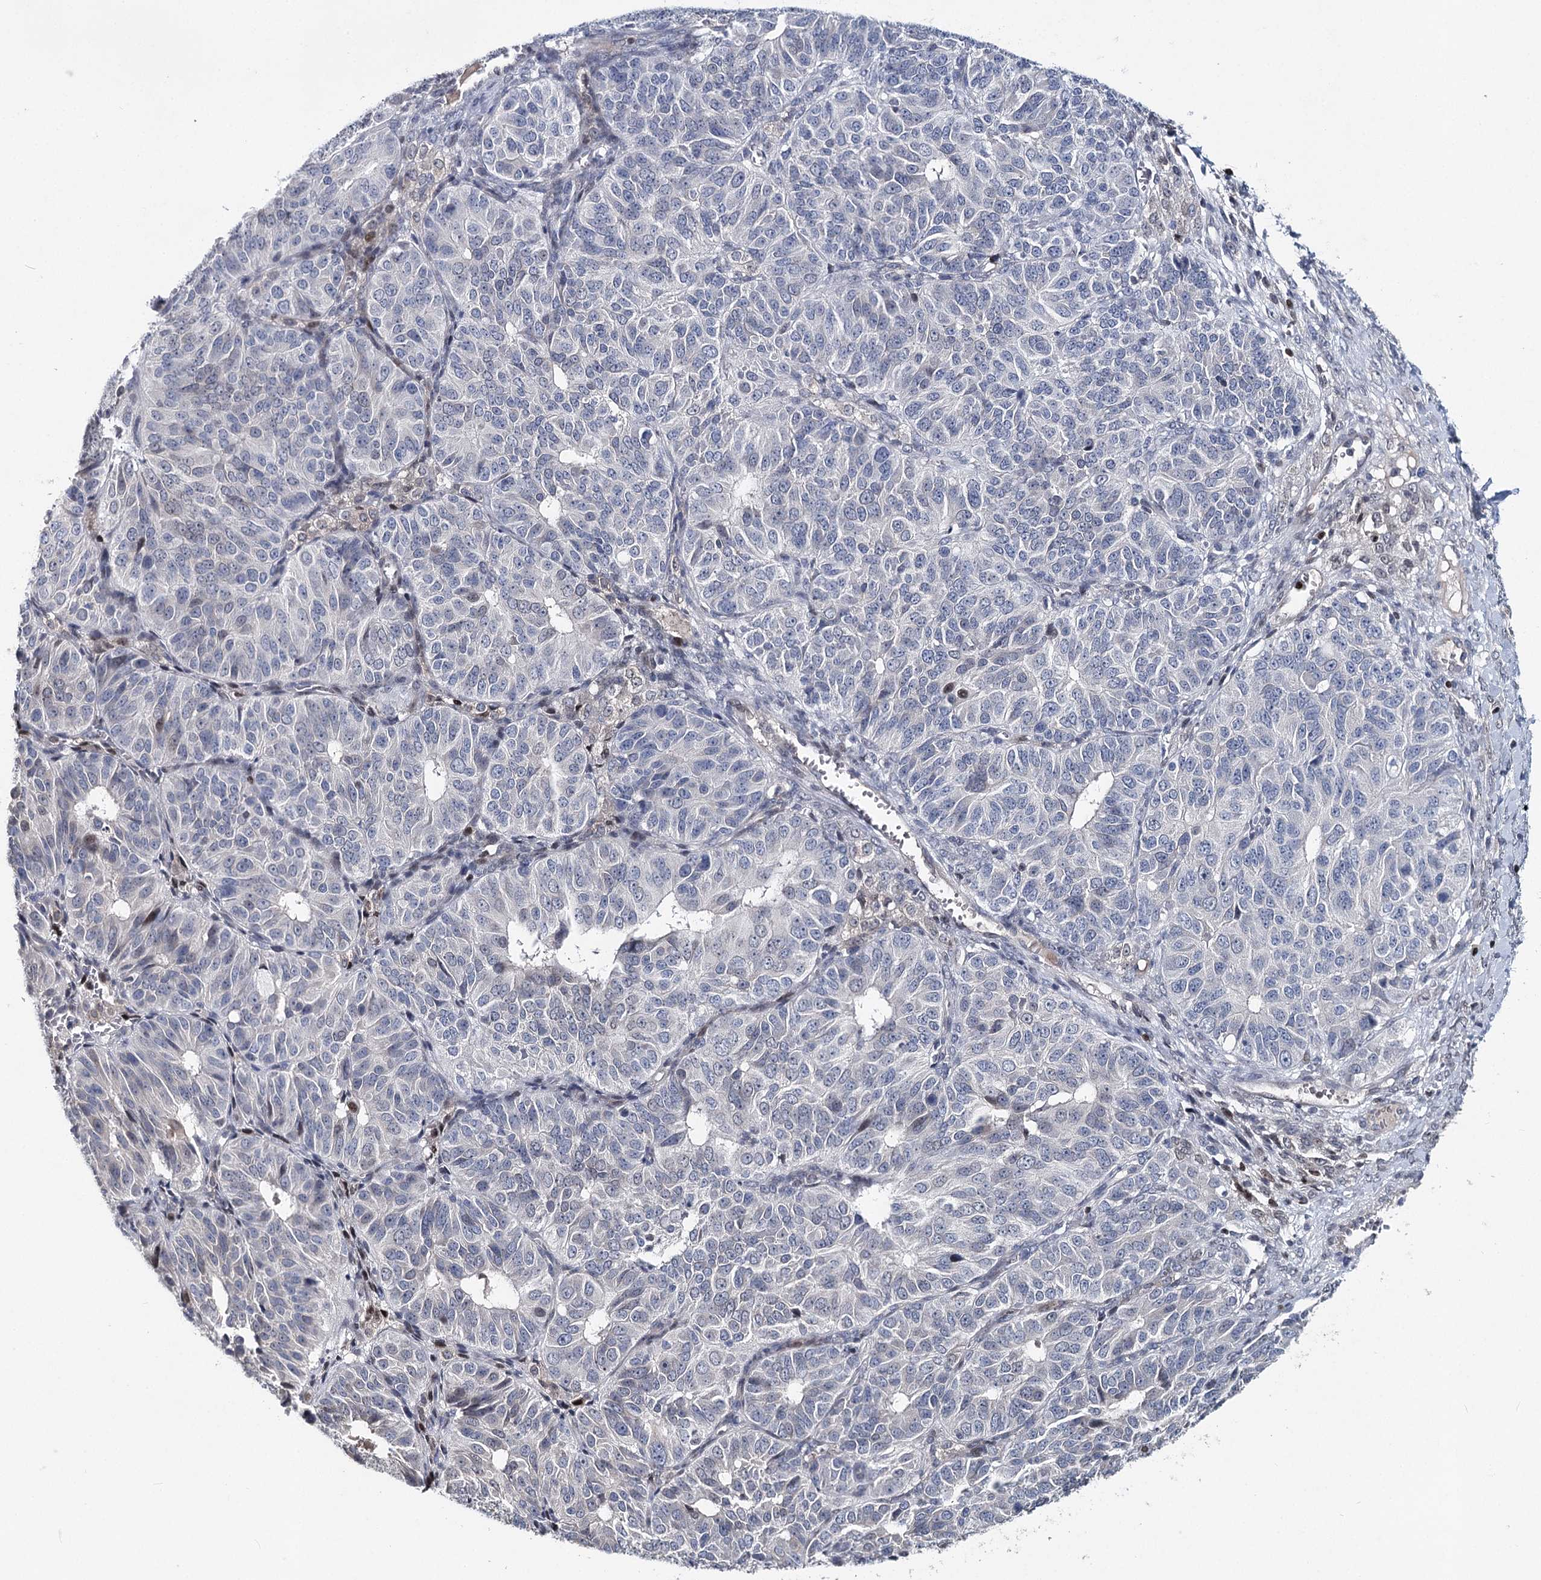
{"staining": {"intensity": "negative", "quantity": "none", "location": "none"}, "tissue": "ovarian cancer", "cell_type": "Tumor cells", "image_type": "cancer", "snomed": [{"axis": "morphology", "description": "Carcinoma, endometroid"}, {"axis": "topography", "description": "Ovary"}], "caption": "Immunohistochemistry (IHC) photomicrograph of neoplastic tissue: human ovarian cancer stained with DAB (3,3'-diaminobenzidine) reveals no significant protein positivity in tumor cells. Nuclei are stained in blue.", "gene": "FRMD4A", "patient": {"sex": "female", "age": 51}}